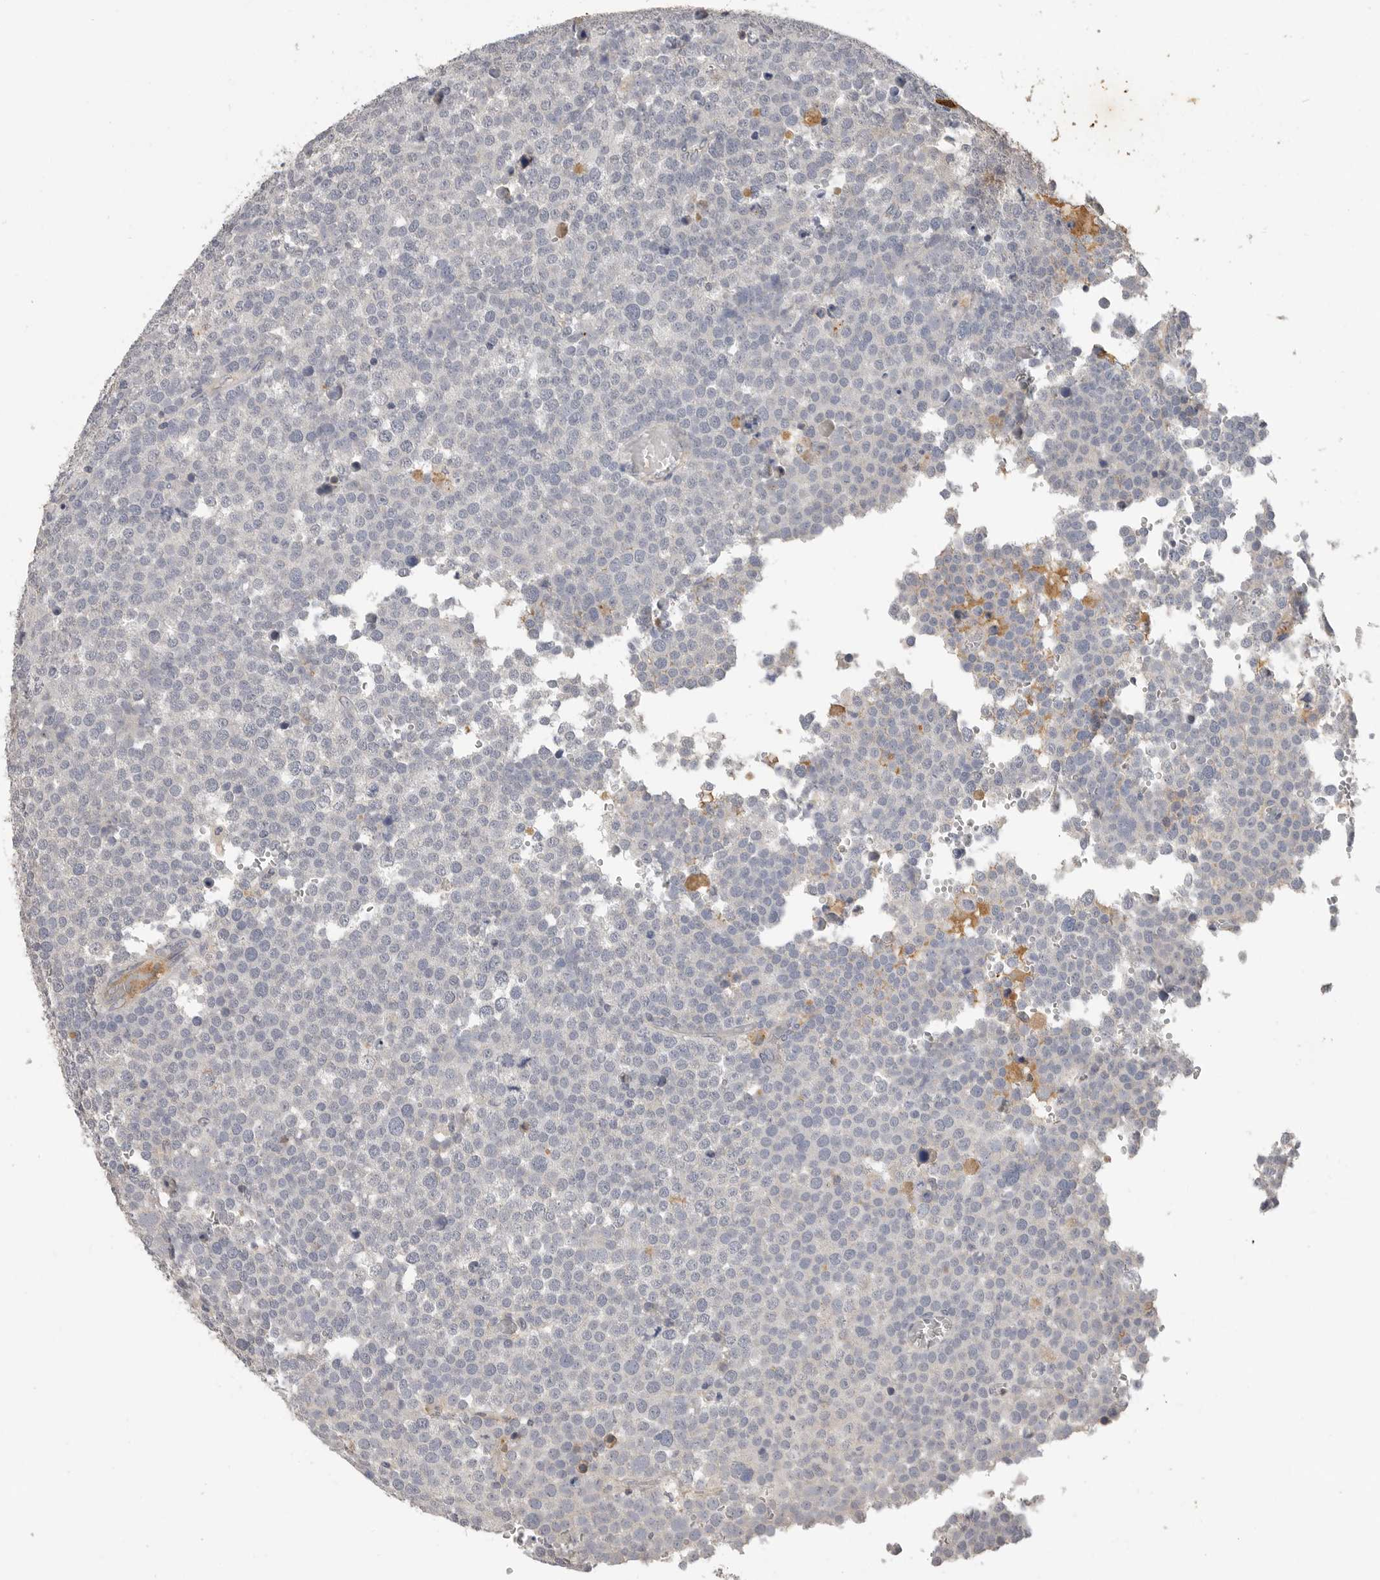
{"staining": {"intensity": "negative", "quantity": "none", "location": "none"}, "tissue": "testis cancer", "cell_type": "Tumor cells", "image_type": "cancer", "snomed": [{"axis": "morphology", "description": "Seminoma, NOS"}, {"axis": "topography", "description": "Testis"}], "caption": "There is no significant positivity in tumor cells of testis cancer. Brightfield microscopy of immunohistochemistry stained with DAB (brown) and hematoxylin (blue), captured at high magnification.", "gene": "LTBR", "patient": {"sex": "male", "age": 71}}